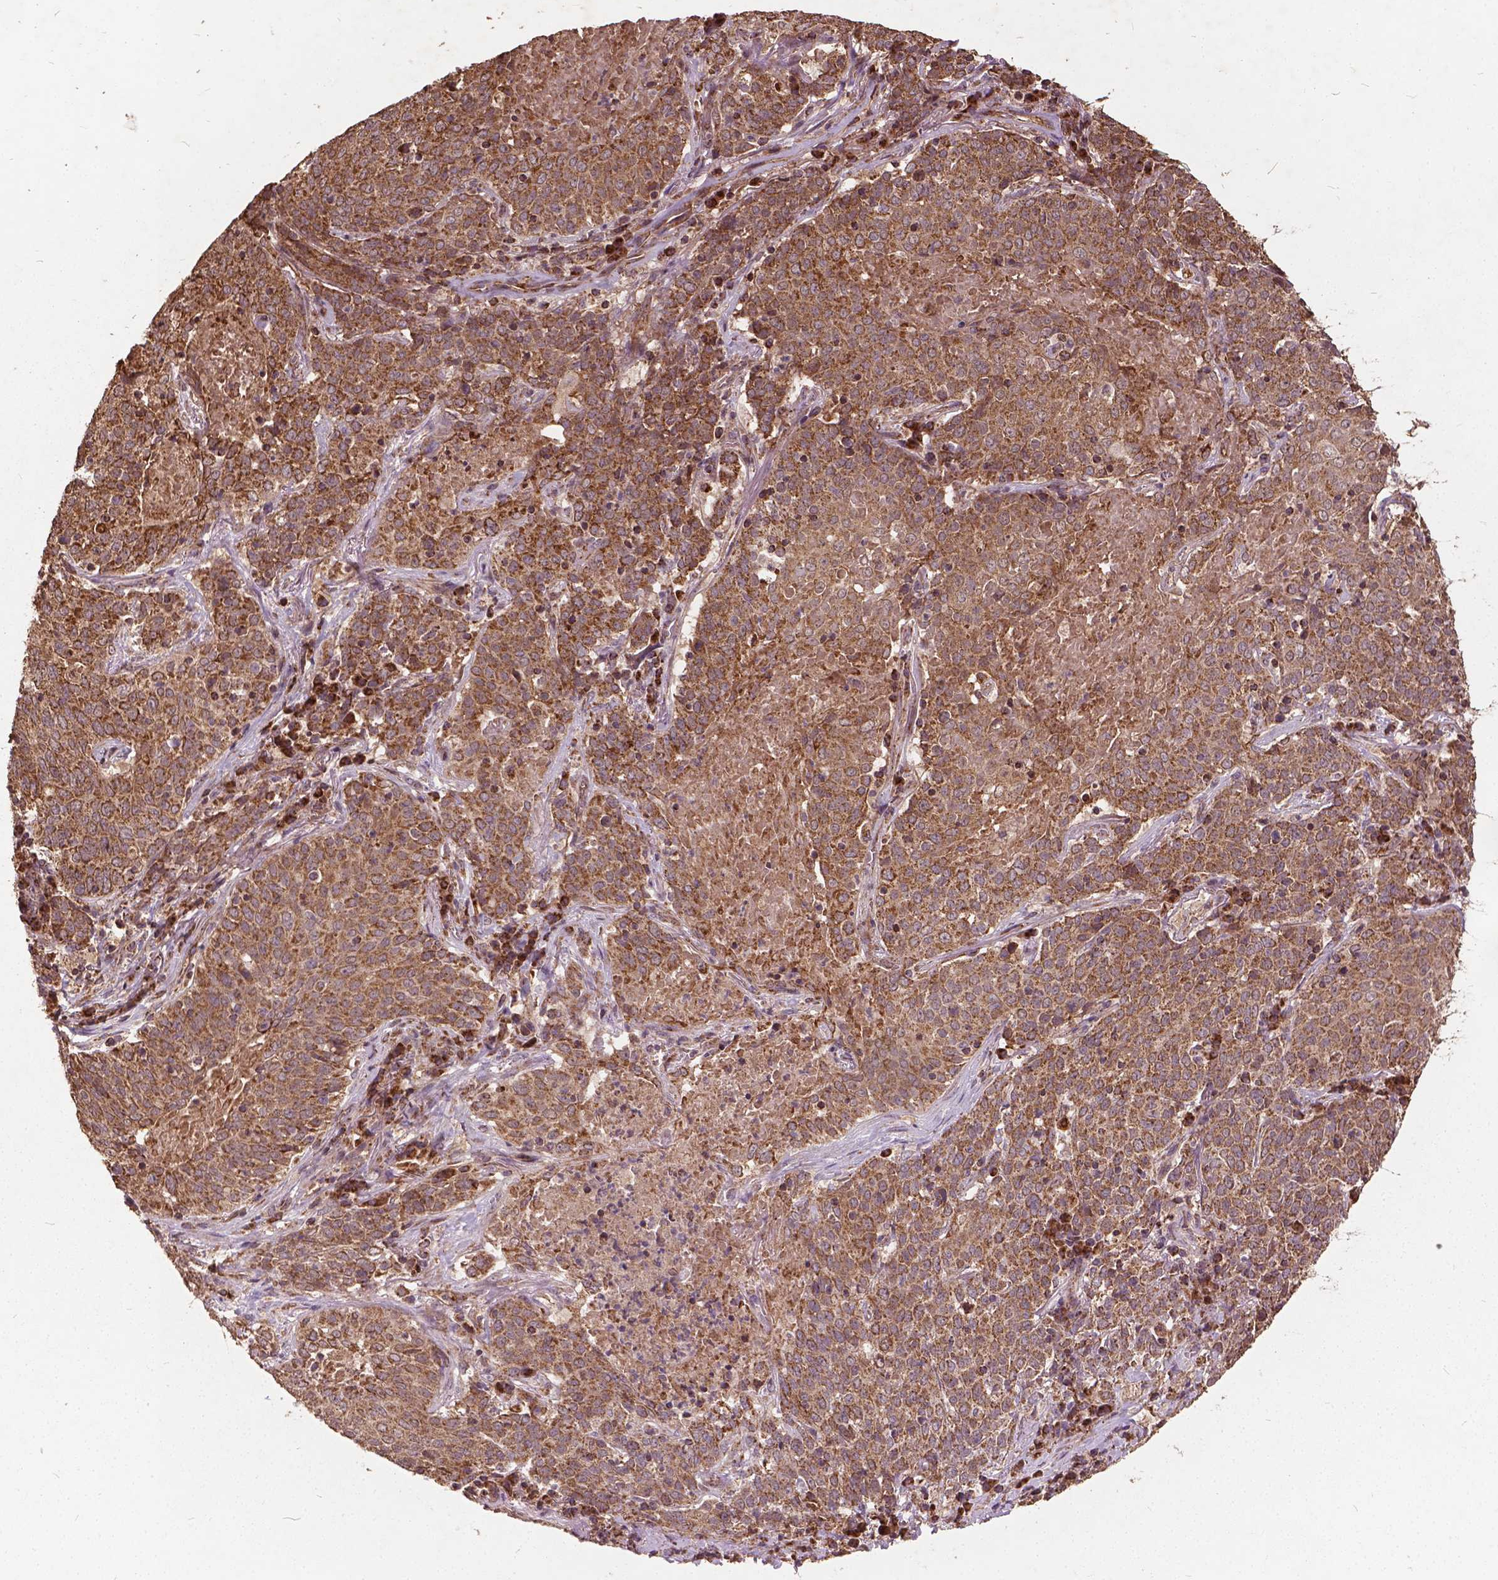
{"staining": {"intensity": "moderate", "quantity": ">75%", "location": "cytoplasmic/membranous"}, "tissue": "lung cancer", "cell_type": "Tumor cells", "image_type": "cancer", "snomed": [{"axis": "morphology", "description": "Squamous cell carcinoma, NOS"}, {"axis": "topography", "description": "Lung"}], "caption": "Lung cancer (squamous cell carcinoma) stained with a brown dye exhibits moderate cytoplasmic/membranous positive positivity in approximately >75% of tumor cells.", "gene": "UBXN2A", "patient": {"sex": "male", "age": 82}}